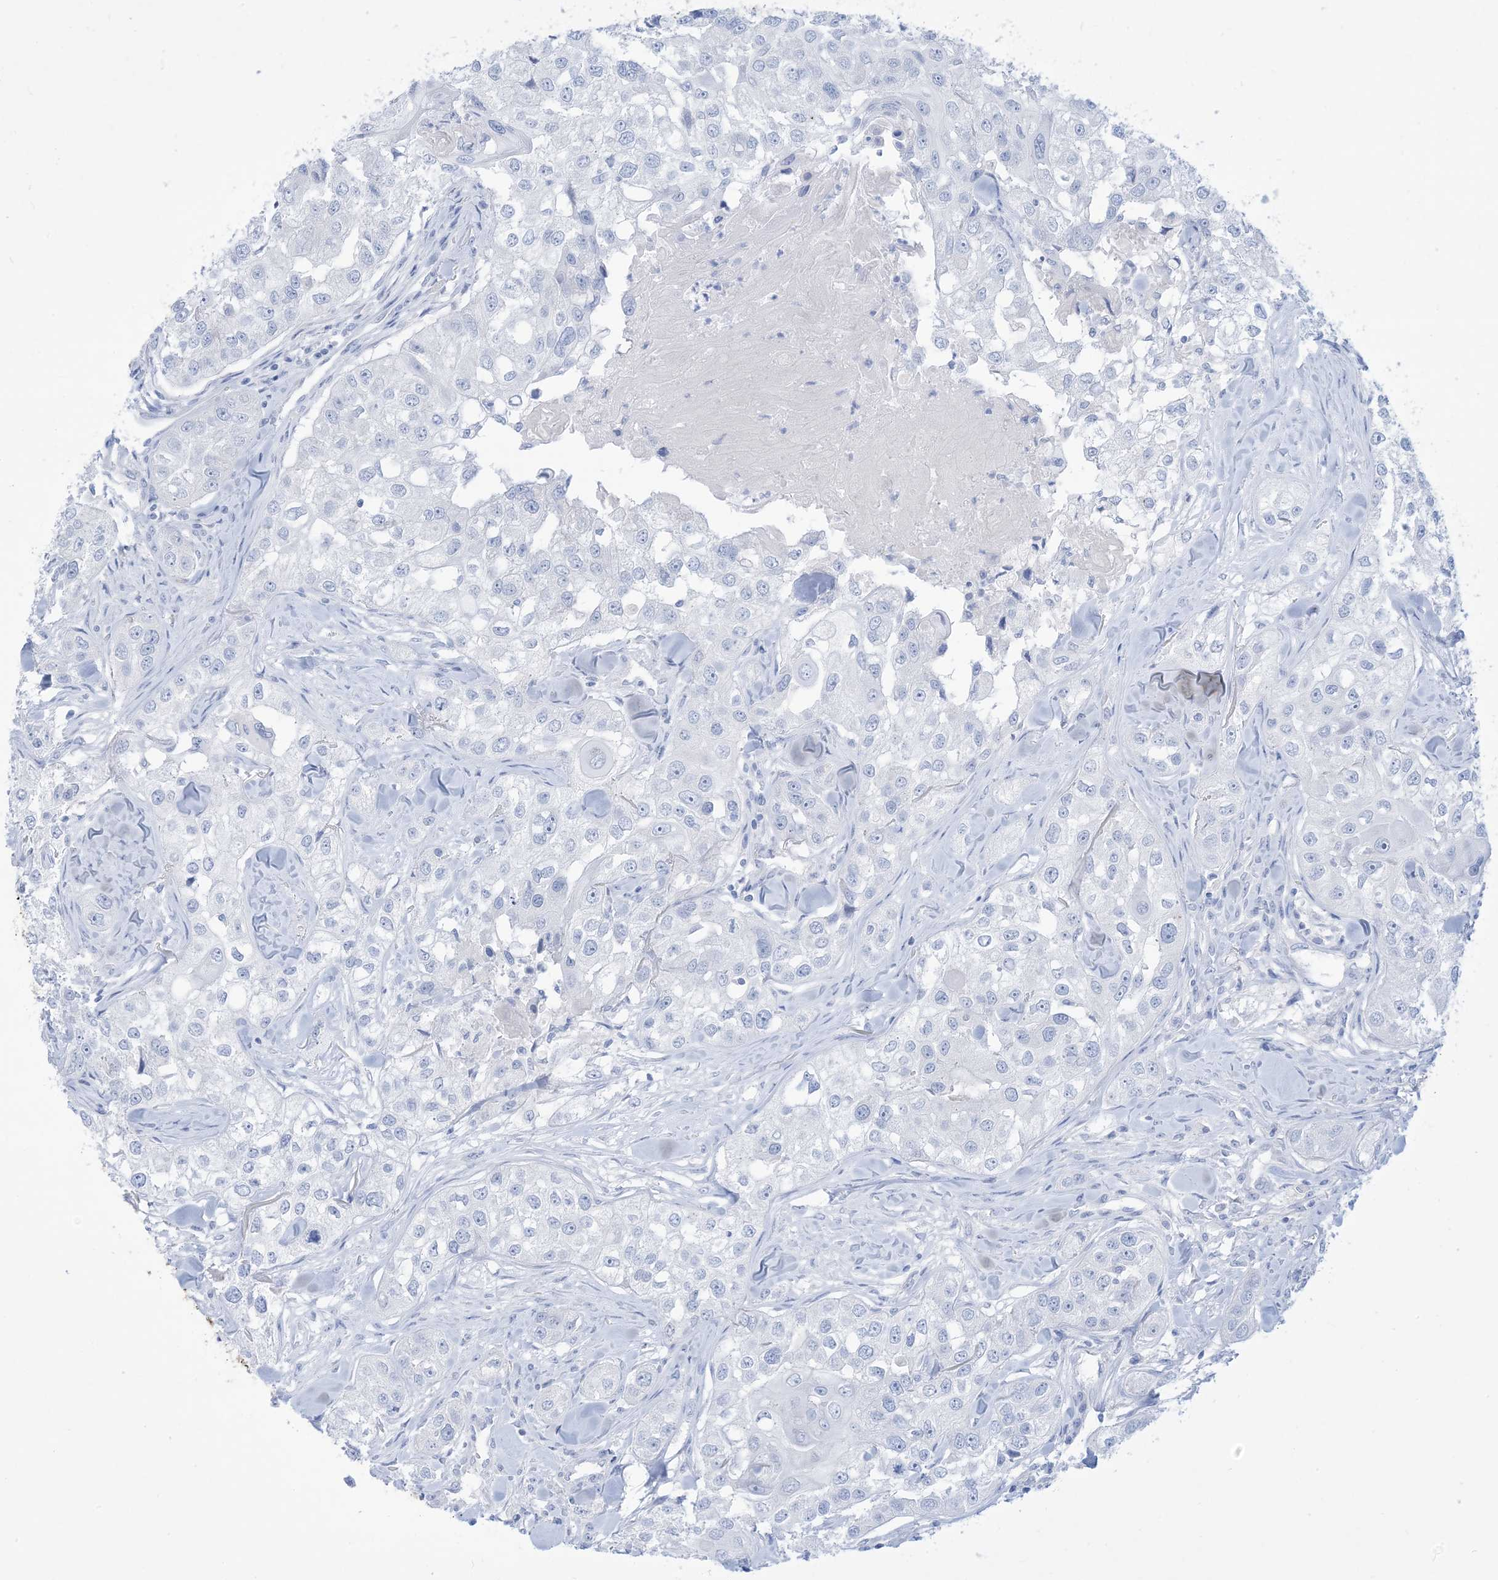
{"staining": {"intensity": "negative", "quantity": "none", "location": "none"}, "tissue": "head and neck cancer", "cell_type": "Tumor cells", "image_type": "cancer", "snomed": [{"axis": "morphology", "description": "Normal tissue, NOS"}, {"axis": "morphology", "description": "Squamous cell carcinoma, NOS"}, {"axis": "topography", "description": "Skeletal muscle"}, {"axis": "topography", "description": "Head-Neck"}], "caption": "Tumor cells show no significant protein staining in head and neck squamous cell carcinoma.", "gene": "MARS2", "patient": {"sex": "male", "age": 51}}